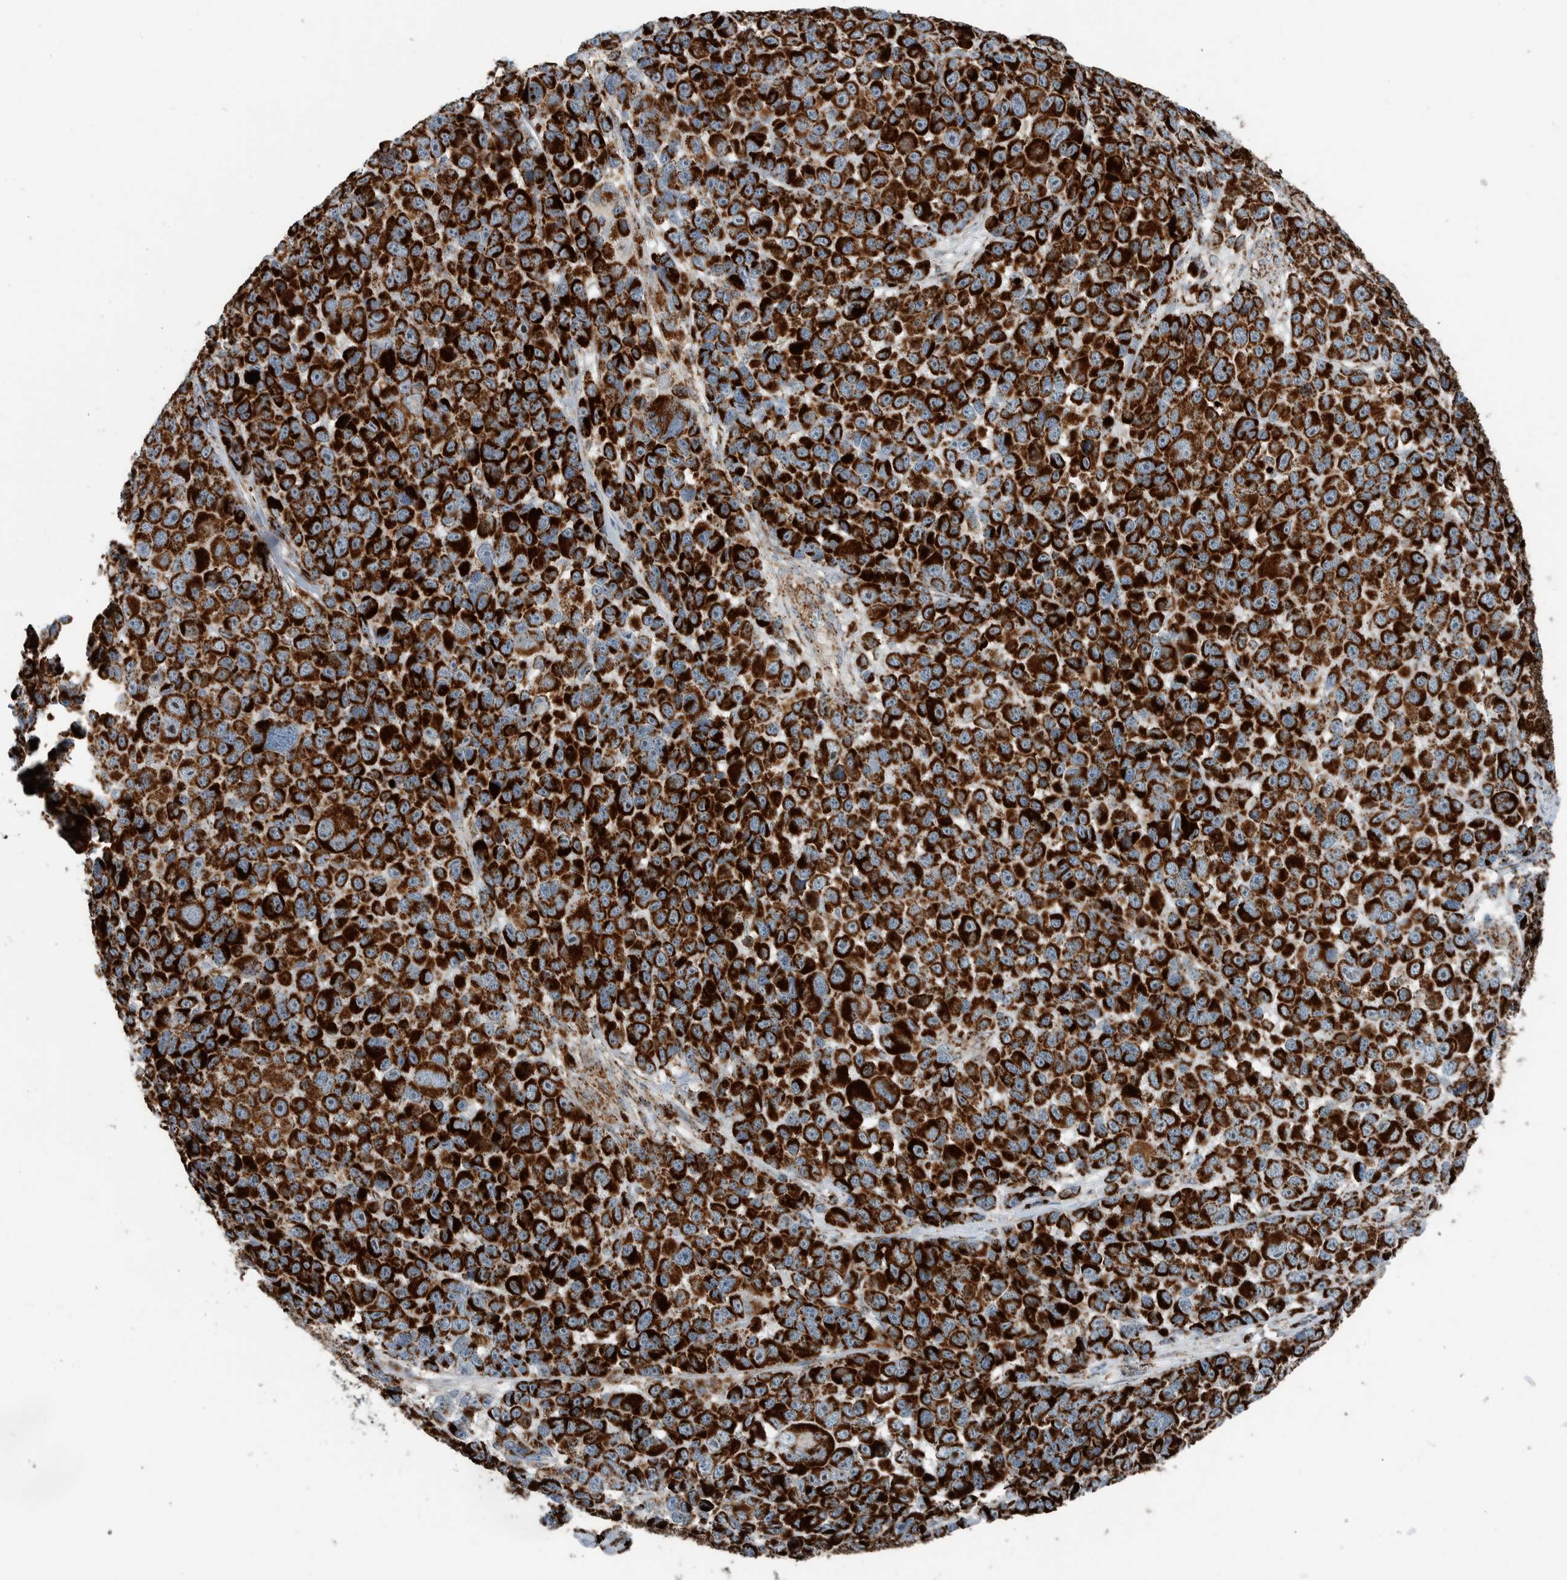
{"staining": {"intensity": "strong", "quantity": ">75%", "location": "cytoplasmic/membranous"}, "tissue": "melanoma", "cell_type": "Tumor cells", "image_type": "cancer", "snomed": [{"axis": "morphology", "description": "Malignant melanoma, NOS"}, {"axis": "topography", "description": "Skin"}], "caption": "Immunohistochemistry staining of melanoma, which demonstrates high levels of strong cytoplasmic/membranous expression in about >75% of tumor cells indicating strong cytoplasmic/membranous protein expression. The staining was performed using DAB (brown) for protein detection and nuclei were counterstained in hematoxylin (blue).", "gene": "CNTROB", "patient": {"sex": "male", "age": 53}}